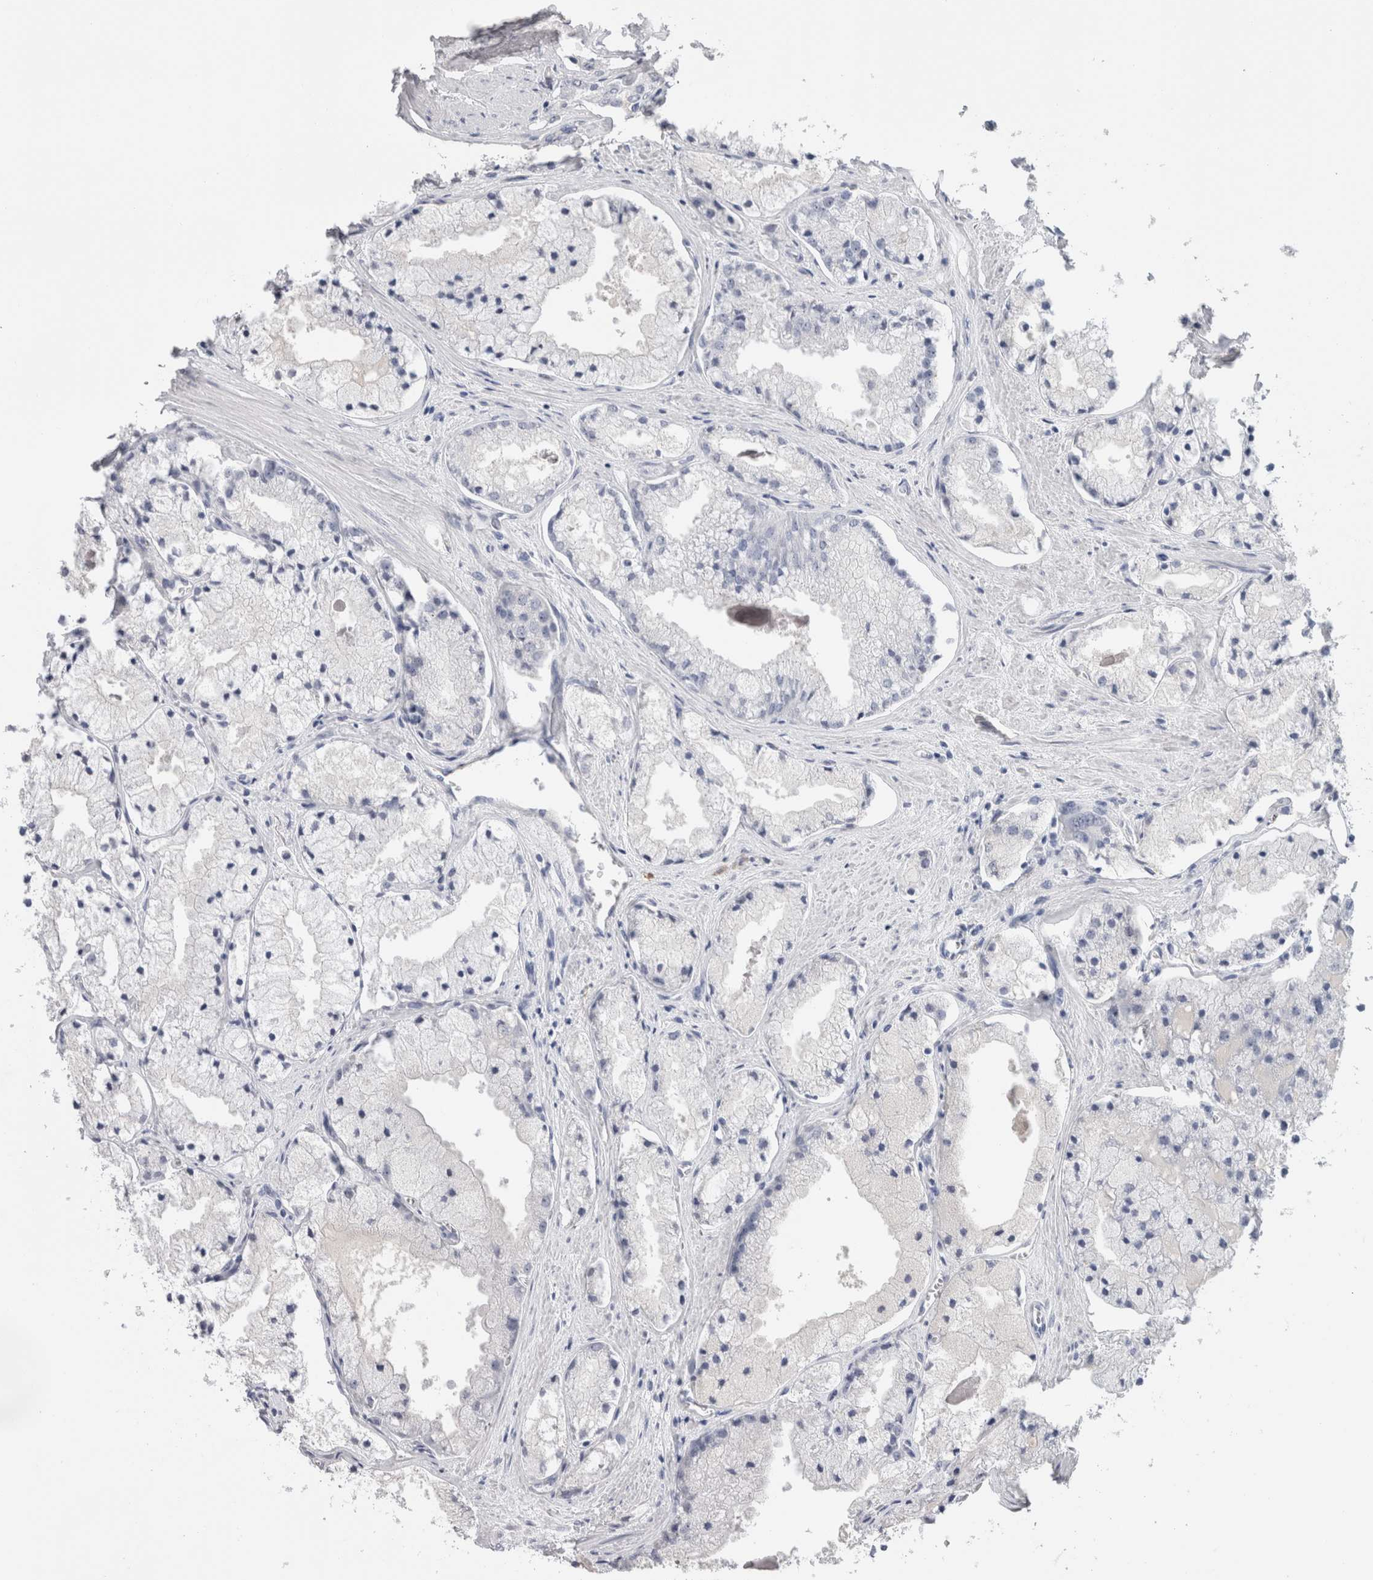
{"staining": {"intensity": "negative", "quantity": "none", "location": "none"}, "tissue": "prostate cancer", "cell_type": "Tumor cells", "image_type": "cancer", "snomed": [{"axis": "morphology", "description": "Adenocarcinoma, High grade"}, {"axis": "topography", "description": "Prostate"}], "caption": "Prostate cancer (high-grade adenocarcinoma) stained for a protein using immunohistochemistry (IHC) shows no staining tumor cells.", "gene": "FABP4", "patient": {"sex": "male", "age": 50}}